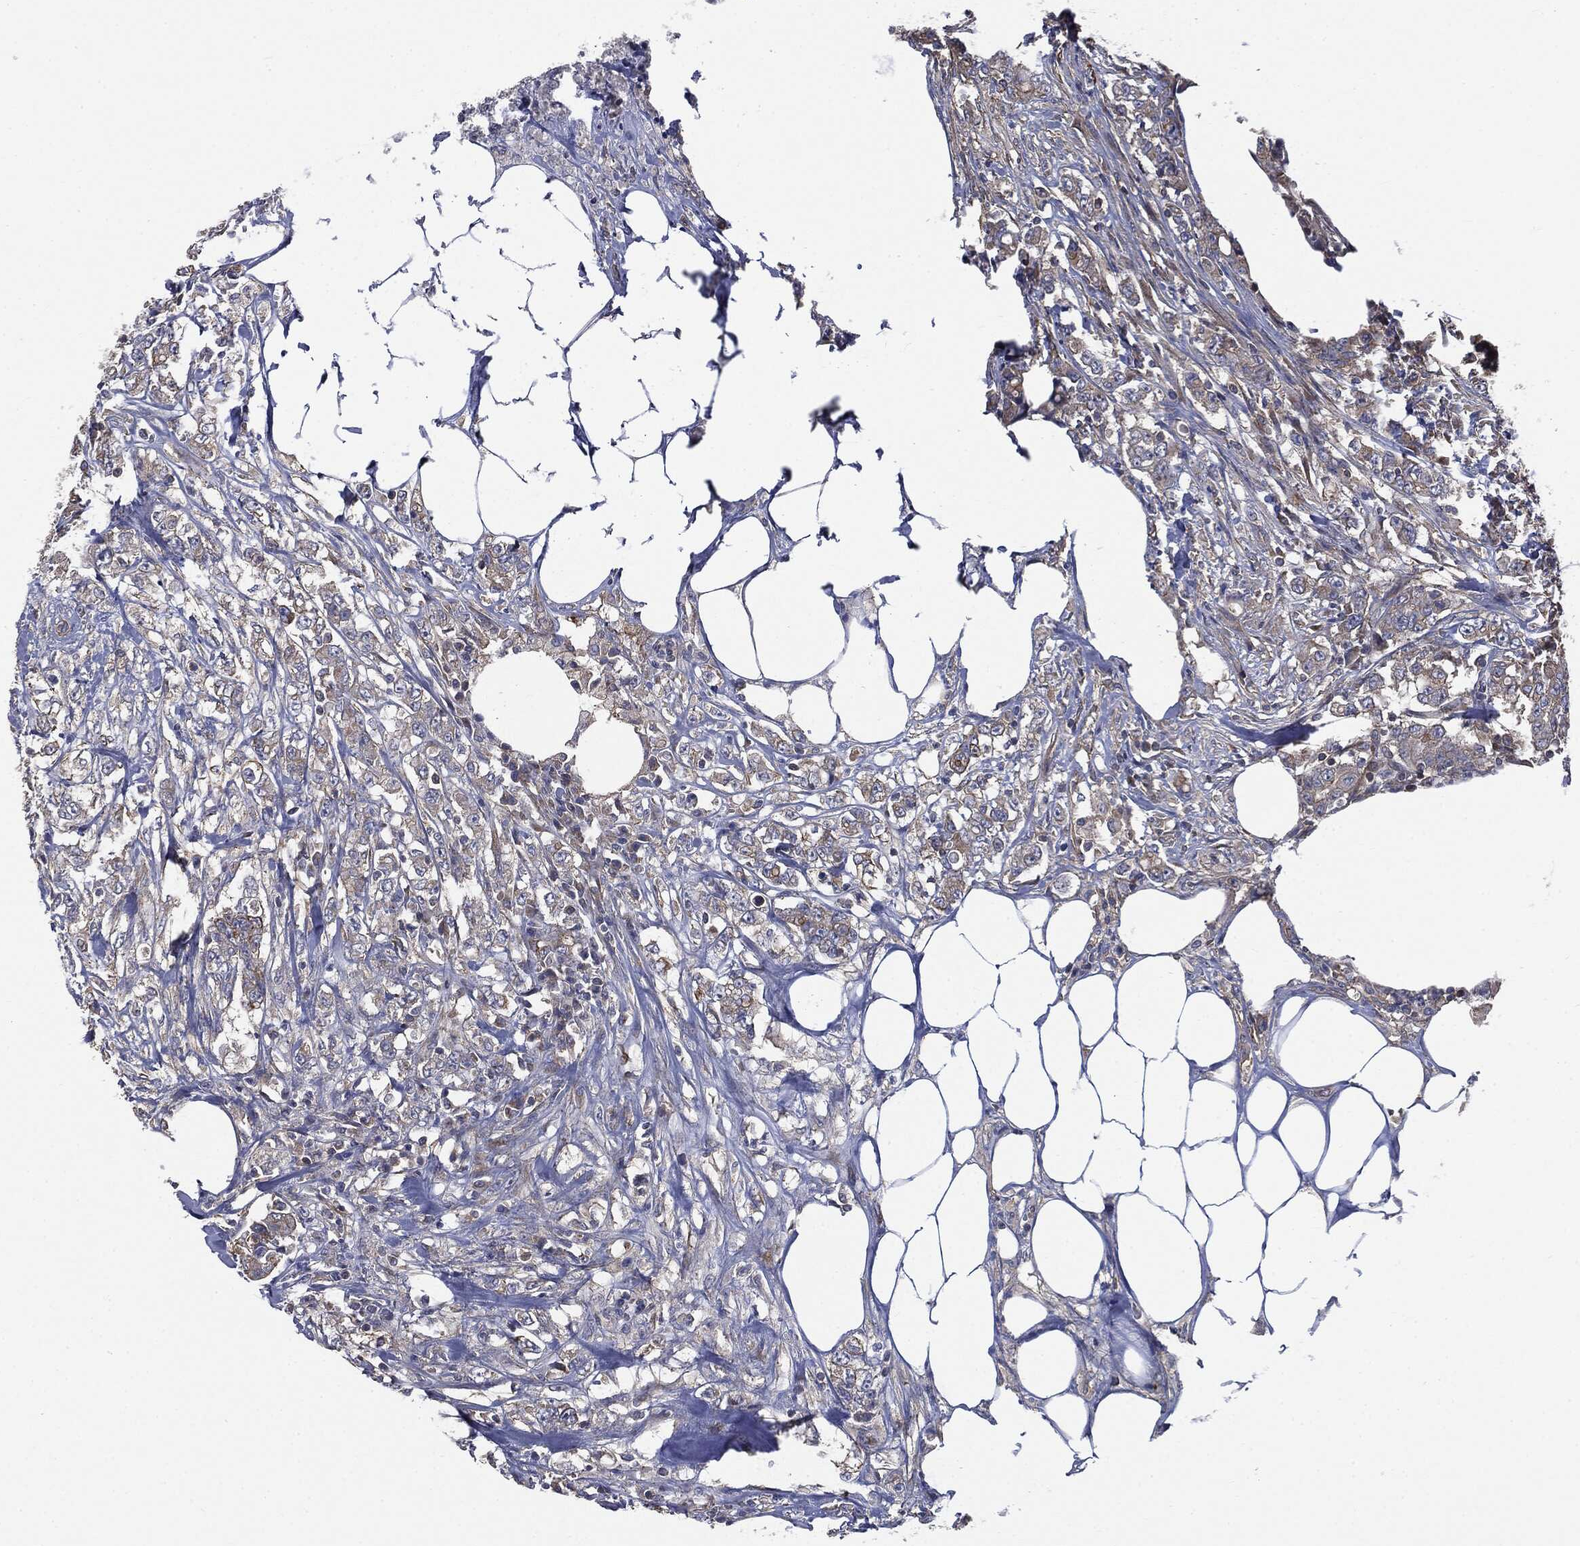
{"staining": {"intensity": "strong", "quantity": "<25%", "location": "cytoplasmic/membranous"}, "tissue": "colorectal cancer", "cell_type": "Tumor cells", "image_type": "cancer", "snomed": [{"axis": "morphology", "description": "Adenocarcinoma, NOS"}, {"axis": "topography", "description": "Colon"}], "caption": "Immunohistochemical staining of human colorectal cancer (adenocarcinoma) shows medium levels of strong cytoplasmic/membranous expression in approximately <25% of tumor cells. The staining is performed using DAB brown chromogen to label protein expression. The nuclei are counter-stained blue using hematoxylin.", "gene": "EPS15L1", "patient": {"sex": "female", "age": 48}}